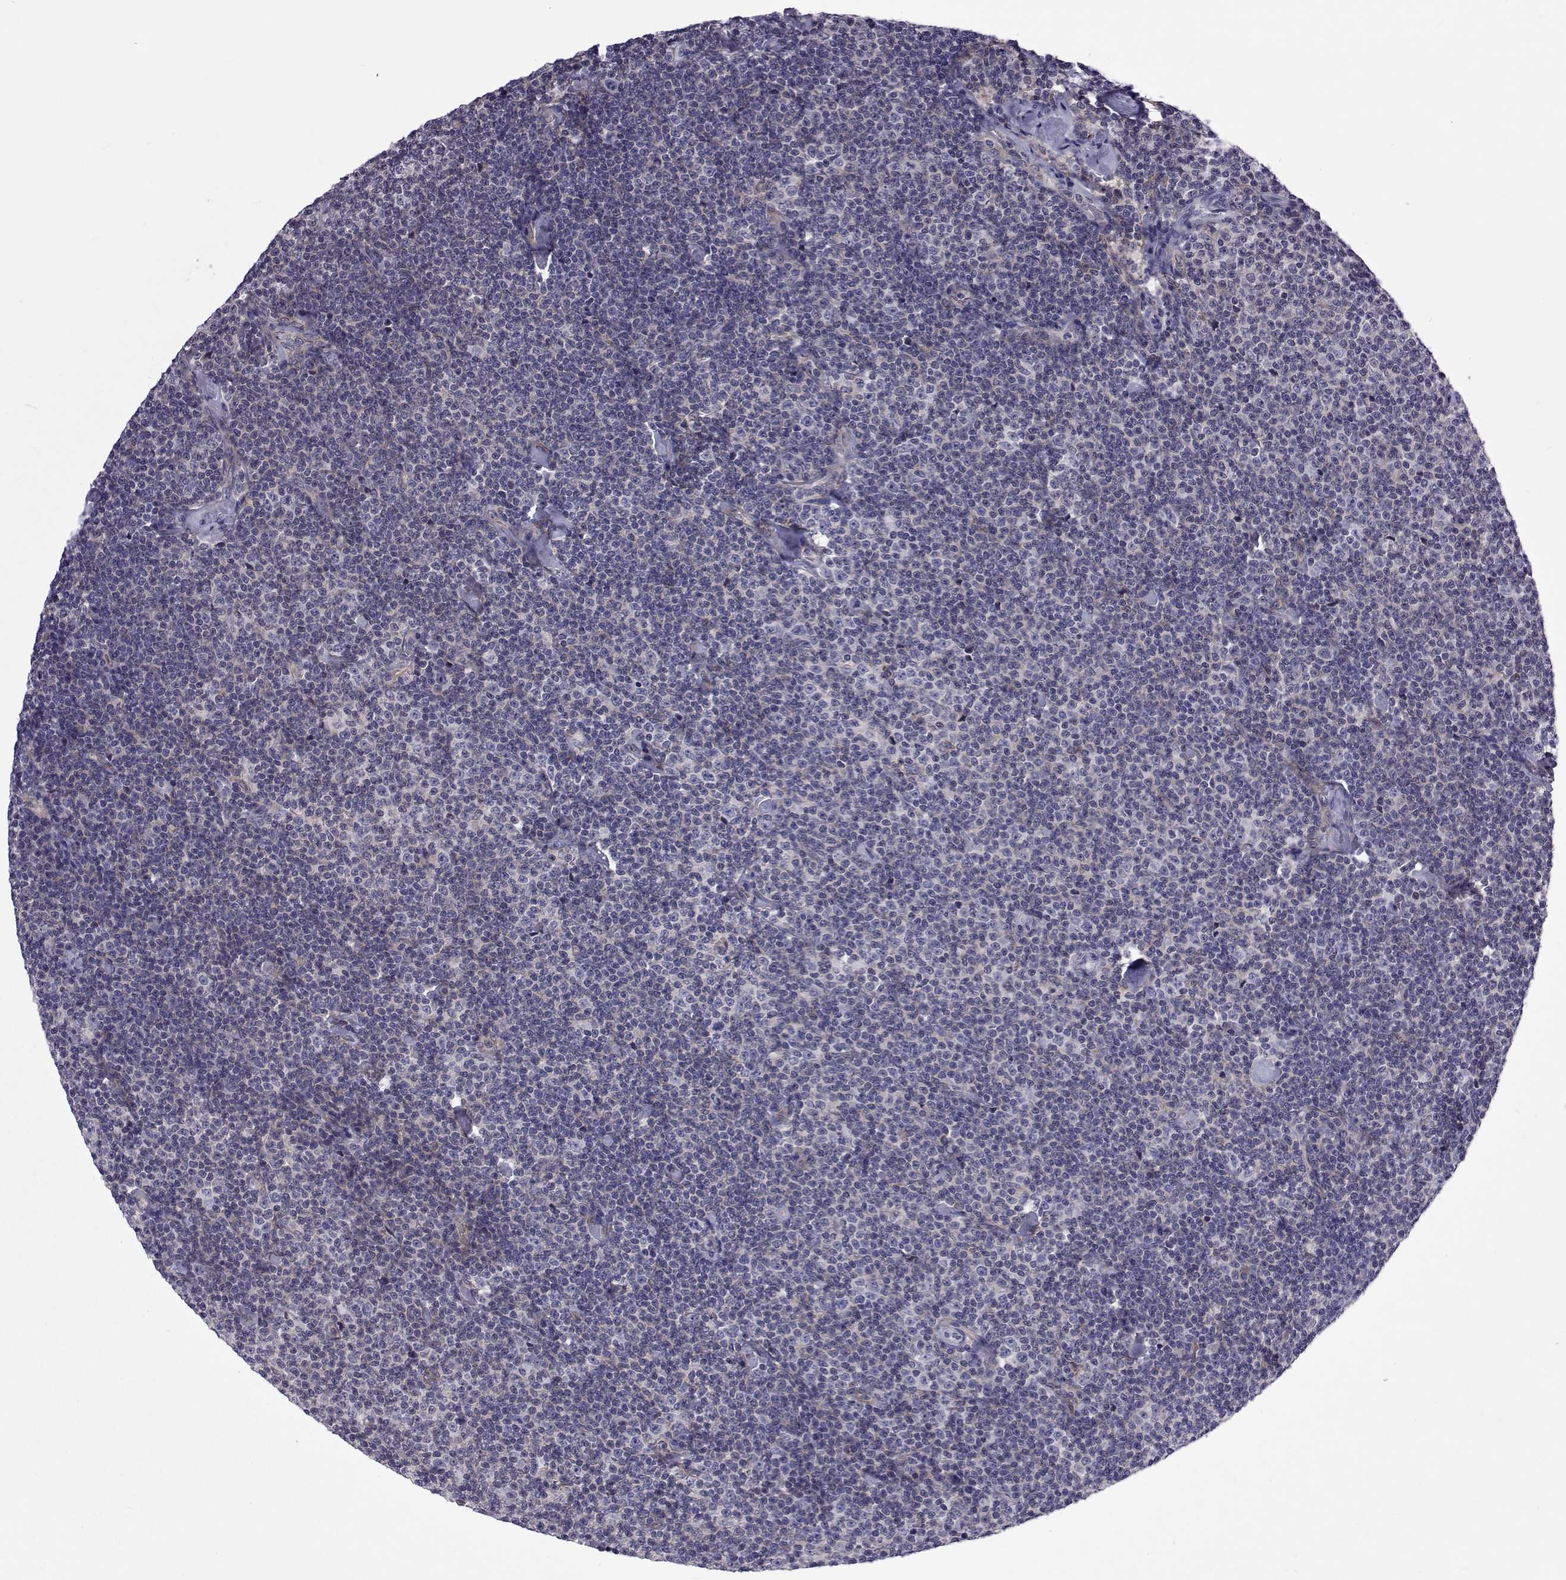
{"staining": {"intensity": "negative", "quantity": "none", "location": "none"}, "tissue": "lymphoma", "cell_type": "Tumor cells", "image_type": "cancer", "snomed": [{"axis": "morphology", "description": "Malignant lymphoma, non-Hodgkin's type, Low grade"}, {"axis": "topography", "description": "Lymph node"}], "caption": "Low-grade malignant lymphoma, non-Hodgkin's type was stained to show a protein in brown. There is no significant staining in tumor cells.", "gene": "TCF15", "patient": {"sex": "male", "age": 81}}